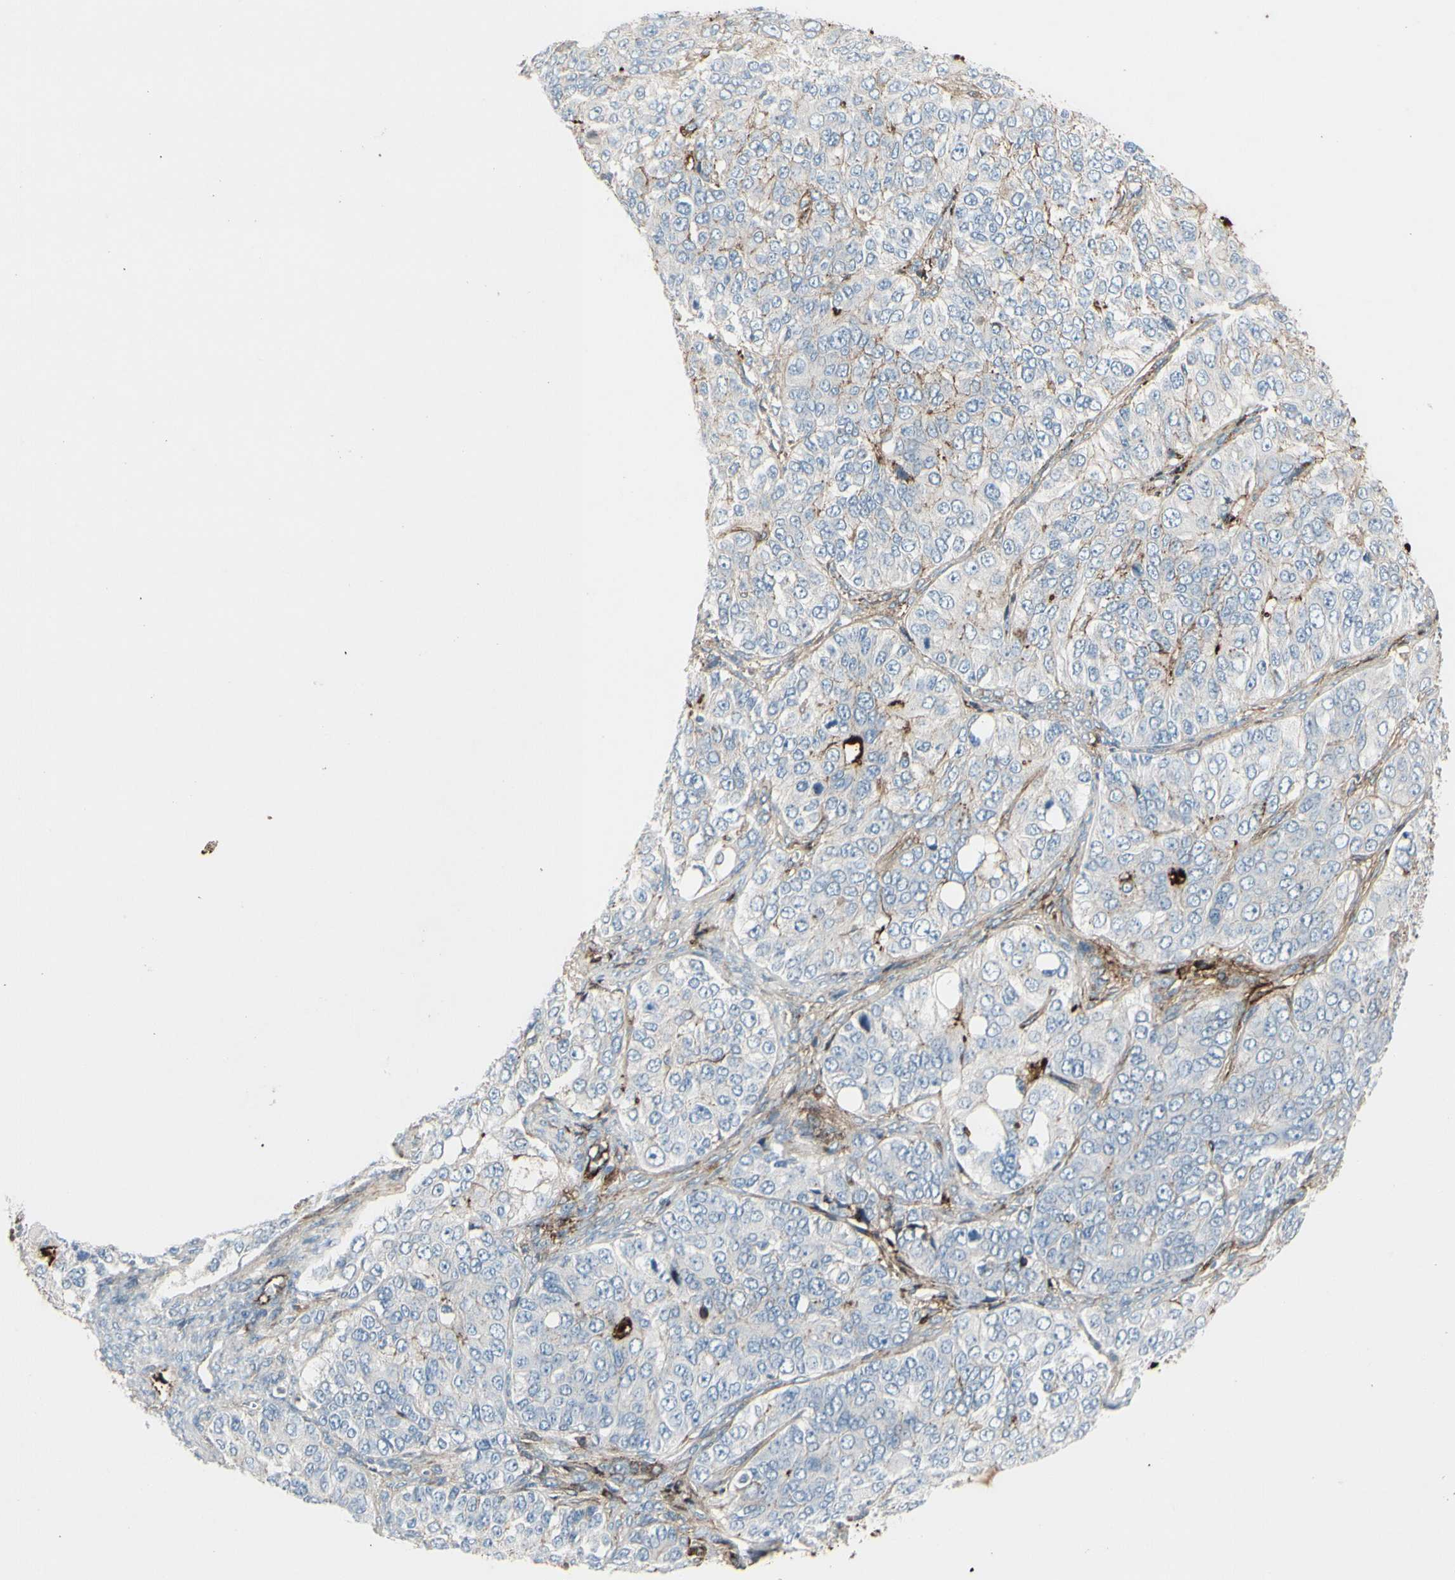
{"staining": {"intensity": "negative", "quantity": "none", "location": "none"}, "tissue": "ovarian cancer", "cell_type": "Tumor cells", "image_type": "cancer", "snomed": [{"axis": "morphology", "description": "Carcinoma, endometroid"}, {"axis": "topography", "description": "Ovary"}], "caption": "The histopathology image reveals no significant expression in tumor cells of ovarian cancer. The staining is performed using DAB brown chromogen with nuclei counter-stained in using hematoxylin.", "gene": "IGHG1", "patient": {"sex": "female", "age": 51}}